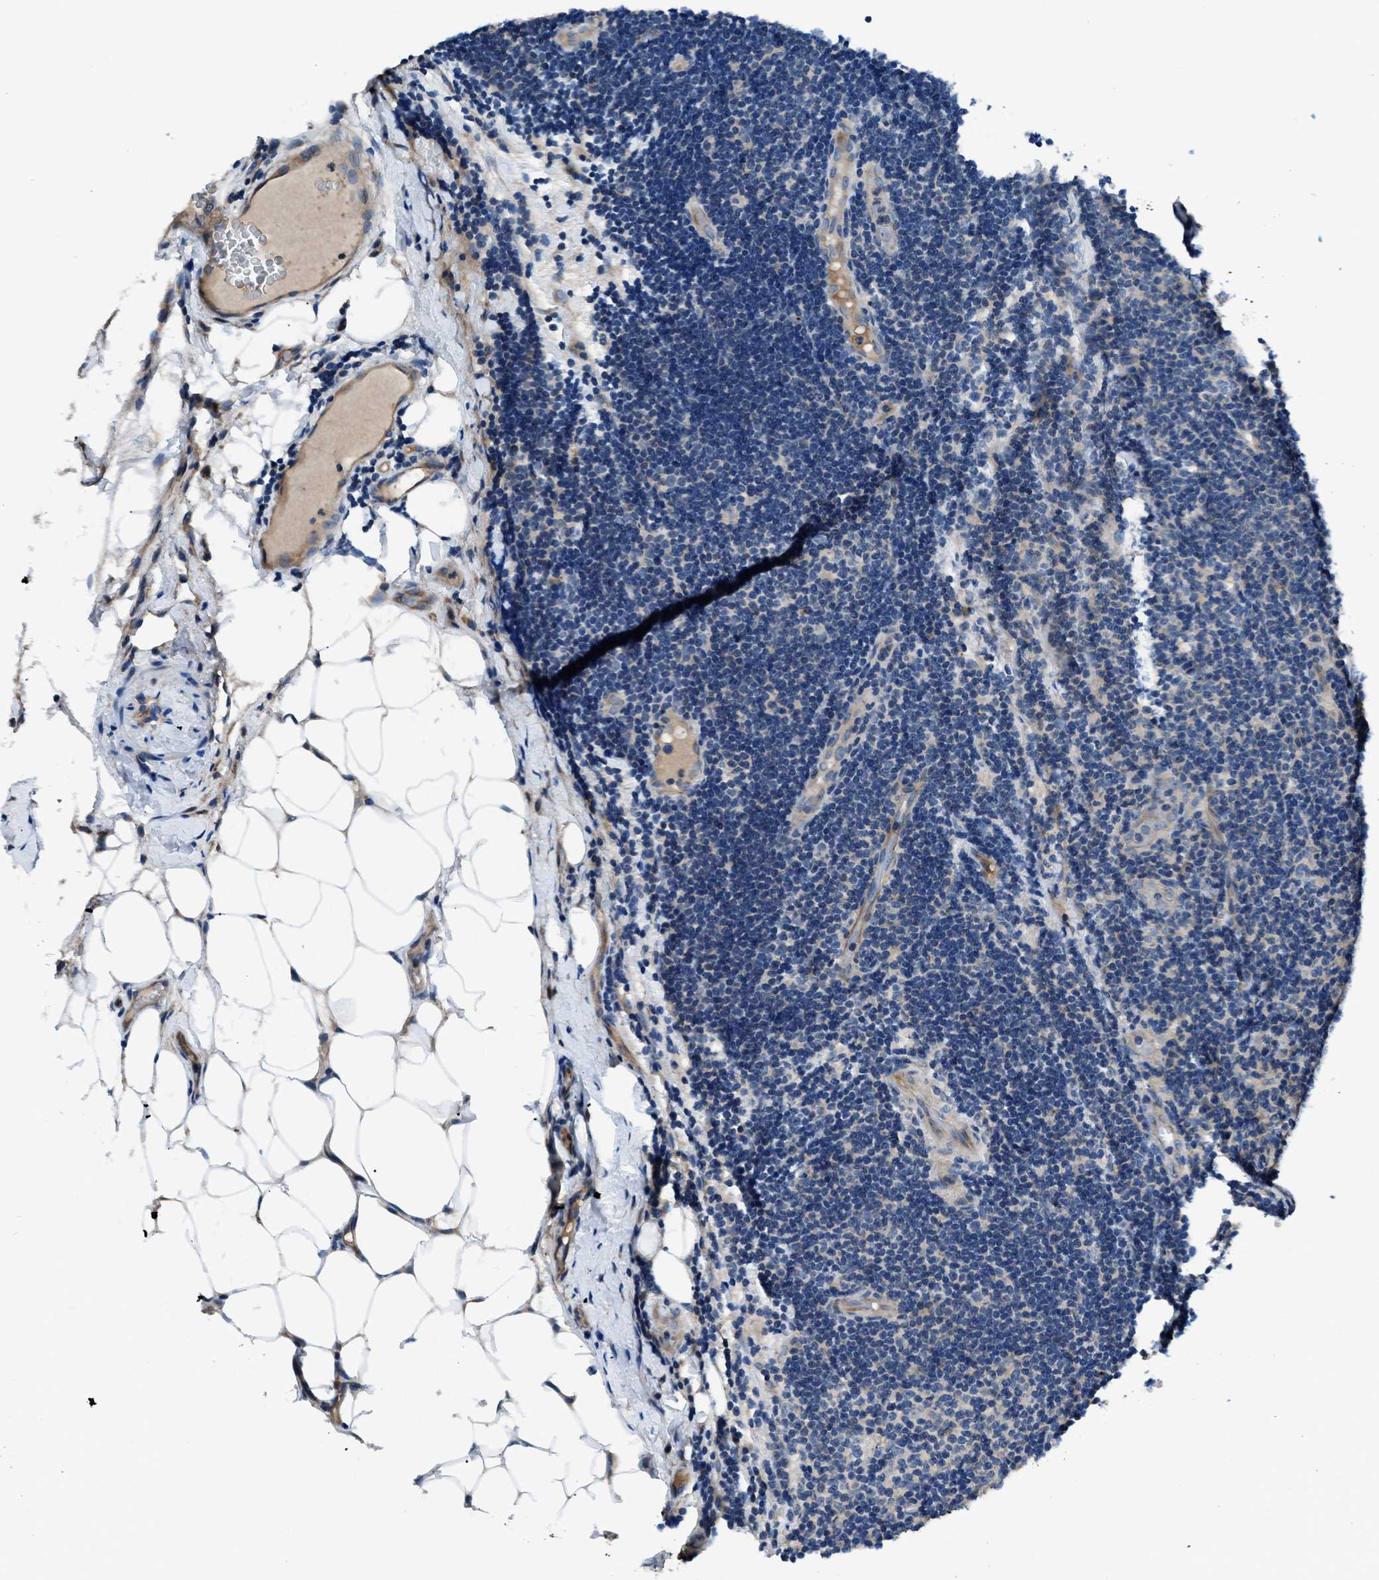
{"staining": {"intensity": "negative", "quantity": "none", "location": "none"}, "tissue": "lymphoma", "cell_type": "Tumor cells", "image_type": "cancer", "snomed": [{"axis": "morphology", "description": "Malignant lymphoma, non-Hodgkin's type, Low grade"}, {"axis": "topography", "description": "Lymph node"}], "caption": "The photomicrograph shows no significant staining in tumor cells of lymphoma. (DAB (3,3'-diaminobenzidine) immunohistochemistry (IHC) with hematoxylin counter stain).", "gene": "SLC38A6", "patient": {"sex": "male", "age": 83}}